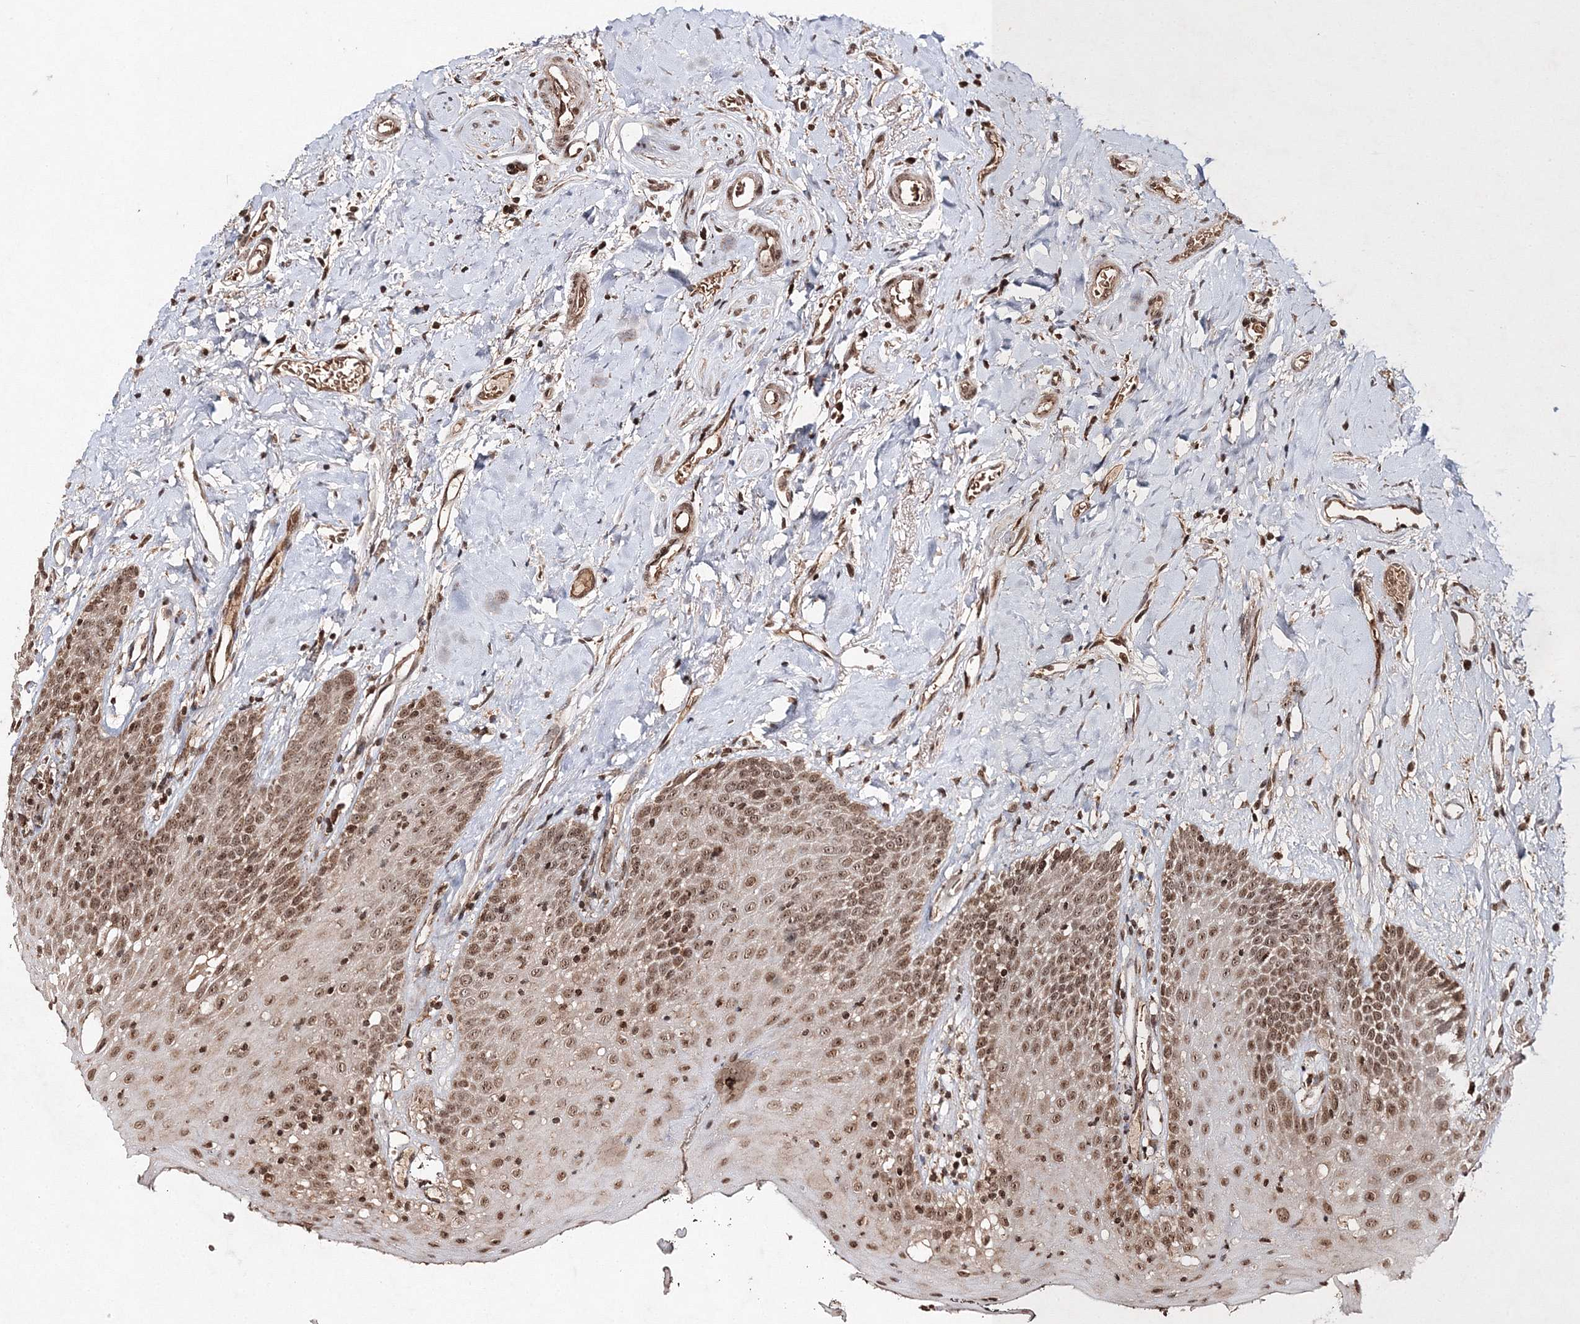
{"staining": {"intensity": "moderate", "quantity": ">75%", "location": "cytoplasmic/membranous,nuclear"}, "tissue": "oral mucosa", "cell_type": "Squamous epithelial cells", "image_type": "normal", "snomed": [{"axis": "morphology", "description": "Normal tissue, NOS"}, {"axis": "topography", "description": "Oral tissue"}], "caption": "This is a photomicrograph of IHC staining of unremarkable oral mucosa, which shows moderate positivity in the cytoplasmic/membranous,nuclear of squamous epithelial cells.", "gene": "CARM1", "patient": {"sex": "male", "age": 74}}